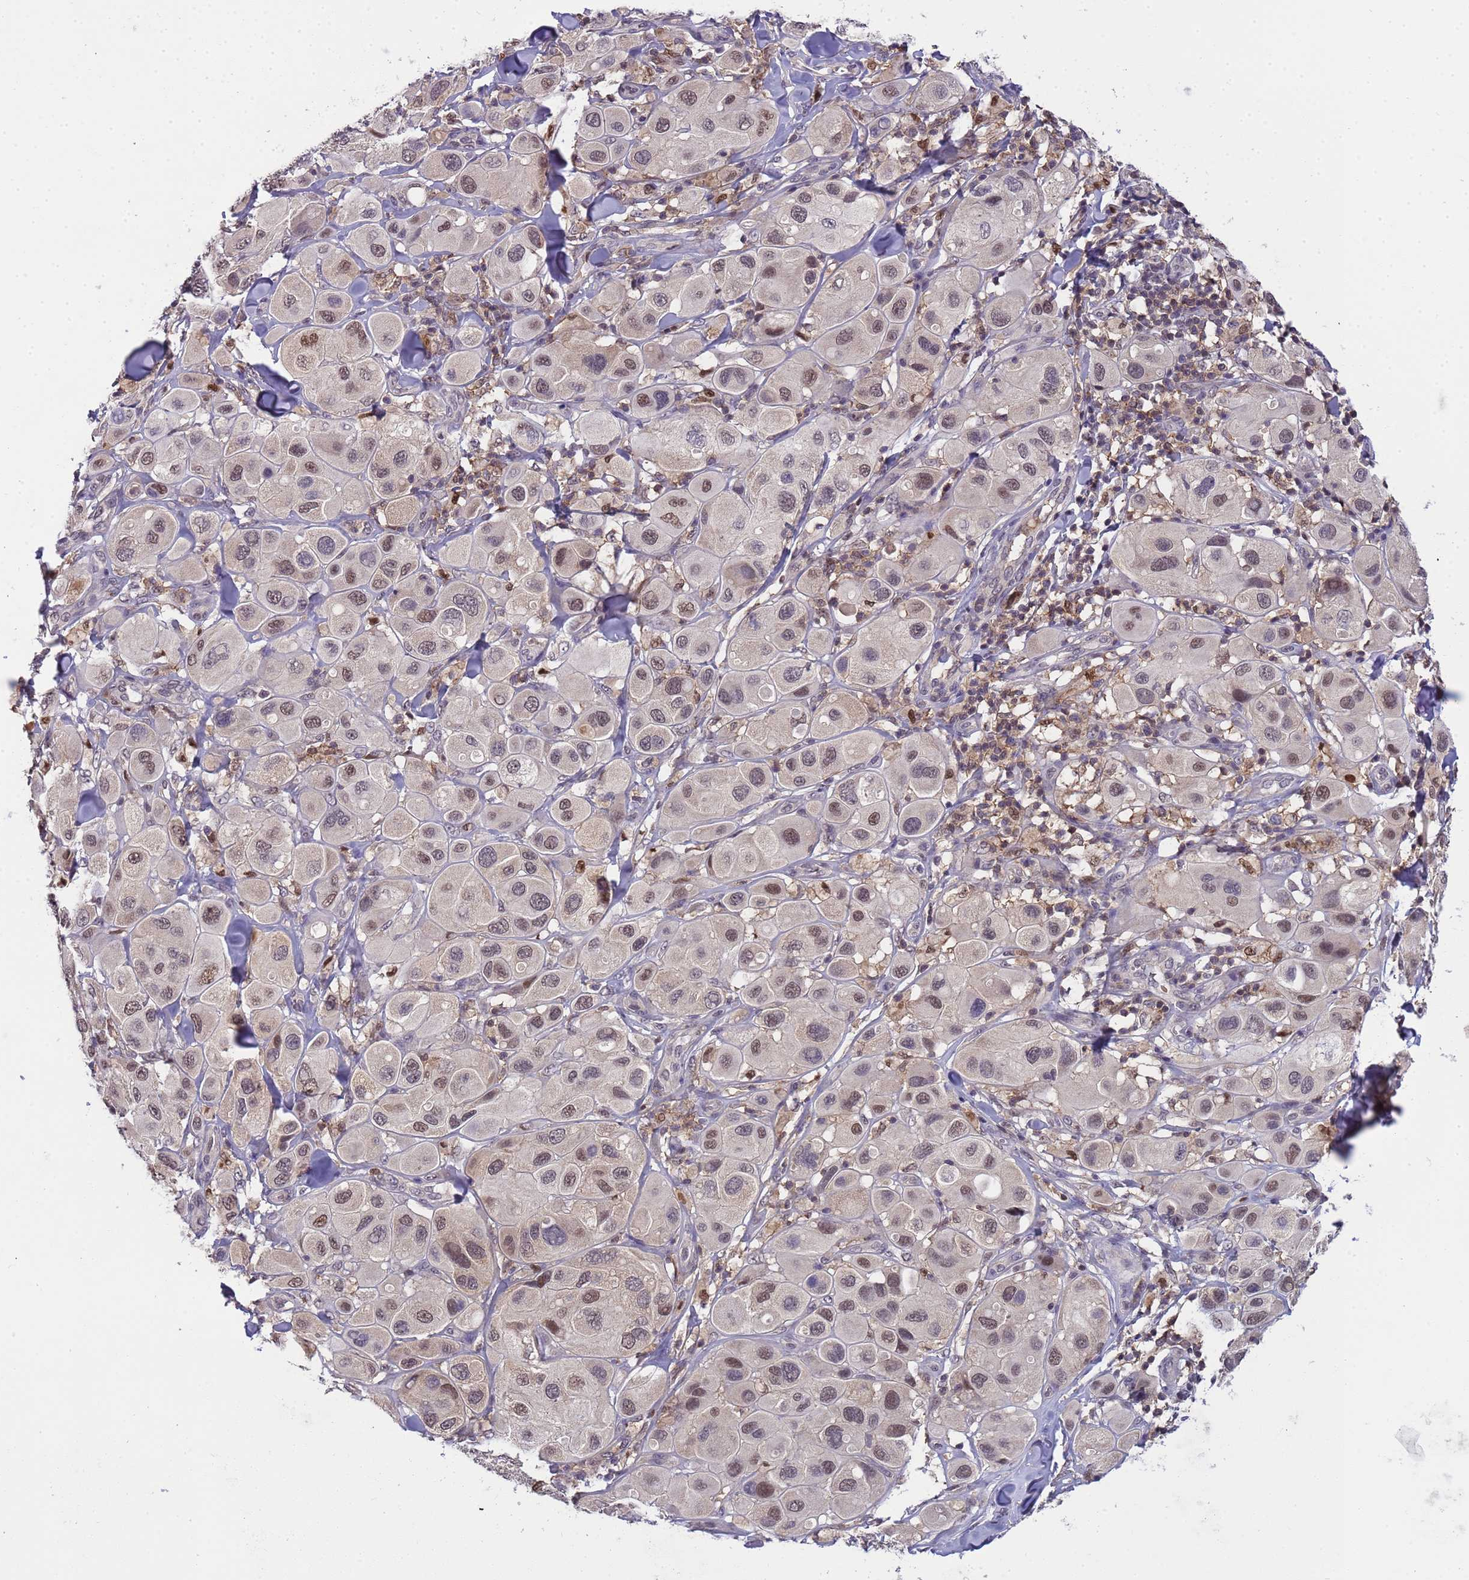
{"staining": {"intensity": "moderate", "quantity": ">75%", "location": "nuclear"}, "tissue": "melanoma", "cell_type": "Tumor cells", "image_type": "cancer", "snomed": [{"axis": "morphology", "description": "Malignant melanoma, Metastatic site"}, {"axis": "topography", "description": "Skin"}], "caption": "High-power microscopy captured an immunohistochemistry micrograph of malignant melanoma (metastatic site), revealing moderate nuclear staining in approximately >75% of tumor cells.", "gene": "CD53", "patient": {"sex": "male", "age": 41}}